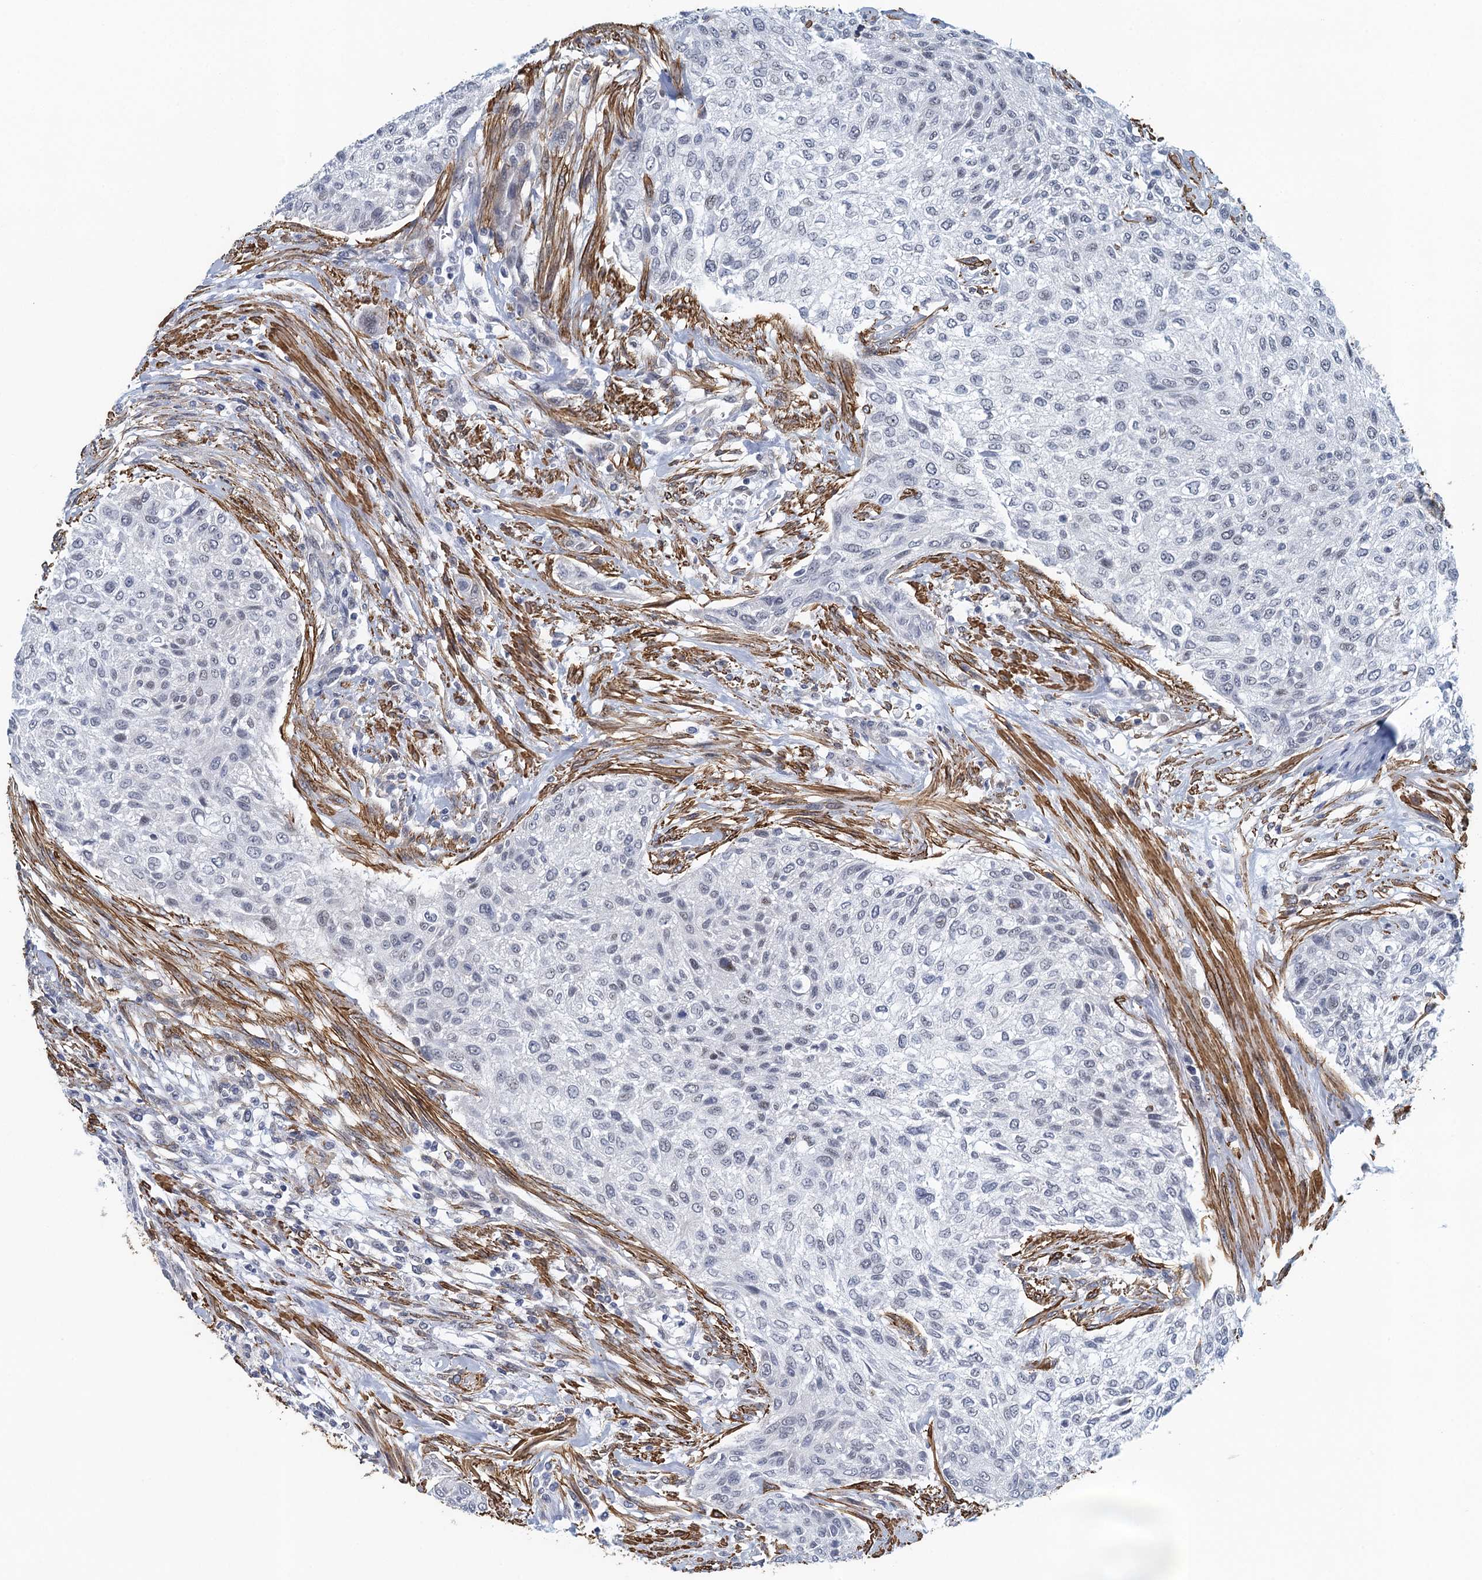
{"staining": {"intensity": "negative", "quantity": "none", "location": "none"}, "tissue": "urothelial cancer", "cell_type": "Tumor cells", "image_type": "cancer", "snomed": [{"axis": "morphology", "description": "Normal tissue, NOS"}, {"axis": "morphology", "description": "Urothelial carcinoma, NOS"}, {"axis": "topography", "description": "Urinary bladder"}, {"axis": "topography", "description": "Peripheral nerve tissue"}], "caption": "There is no significant staining in tumor cells of urothelial cancer.", "gene": "ALG2", "patient": {"sex": "male", "age": 35}}